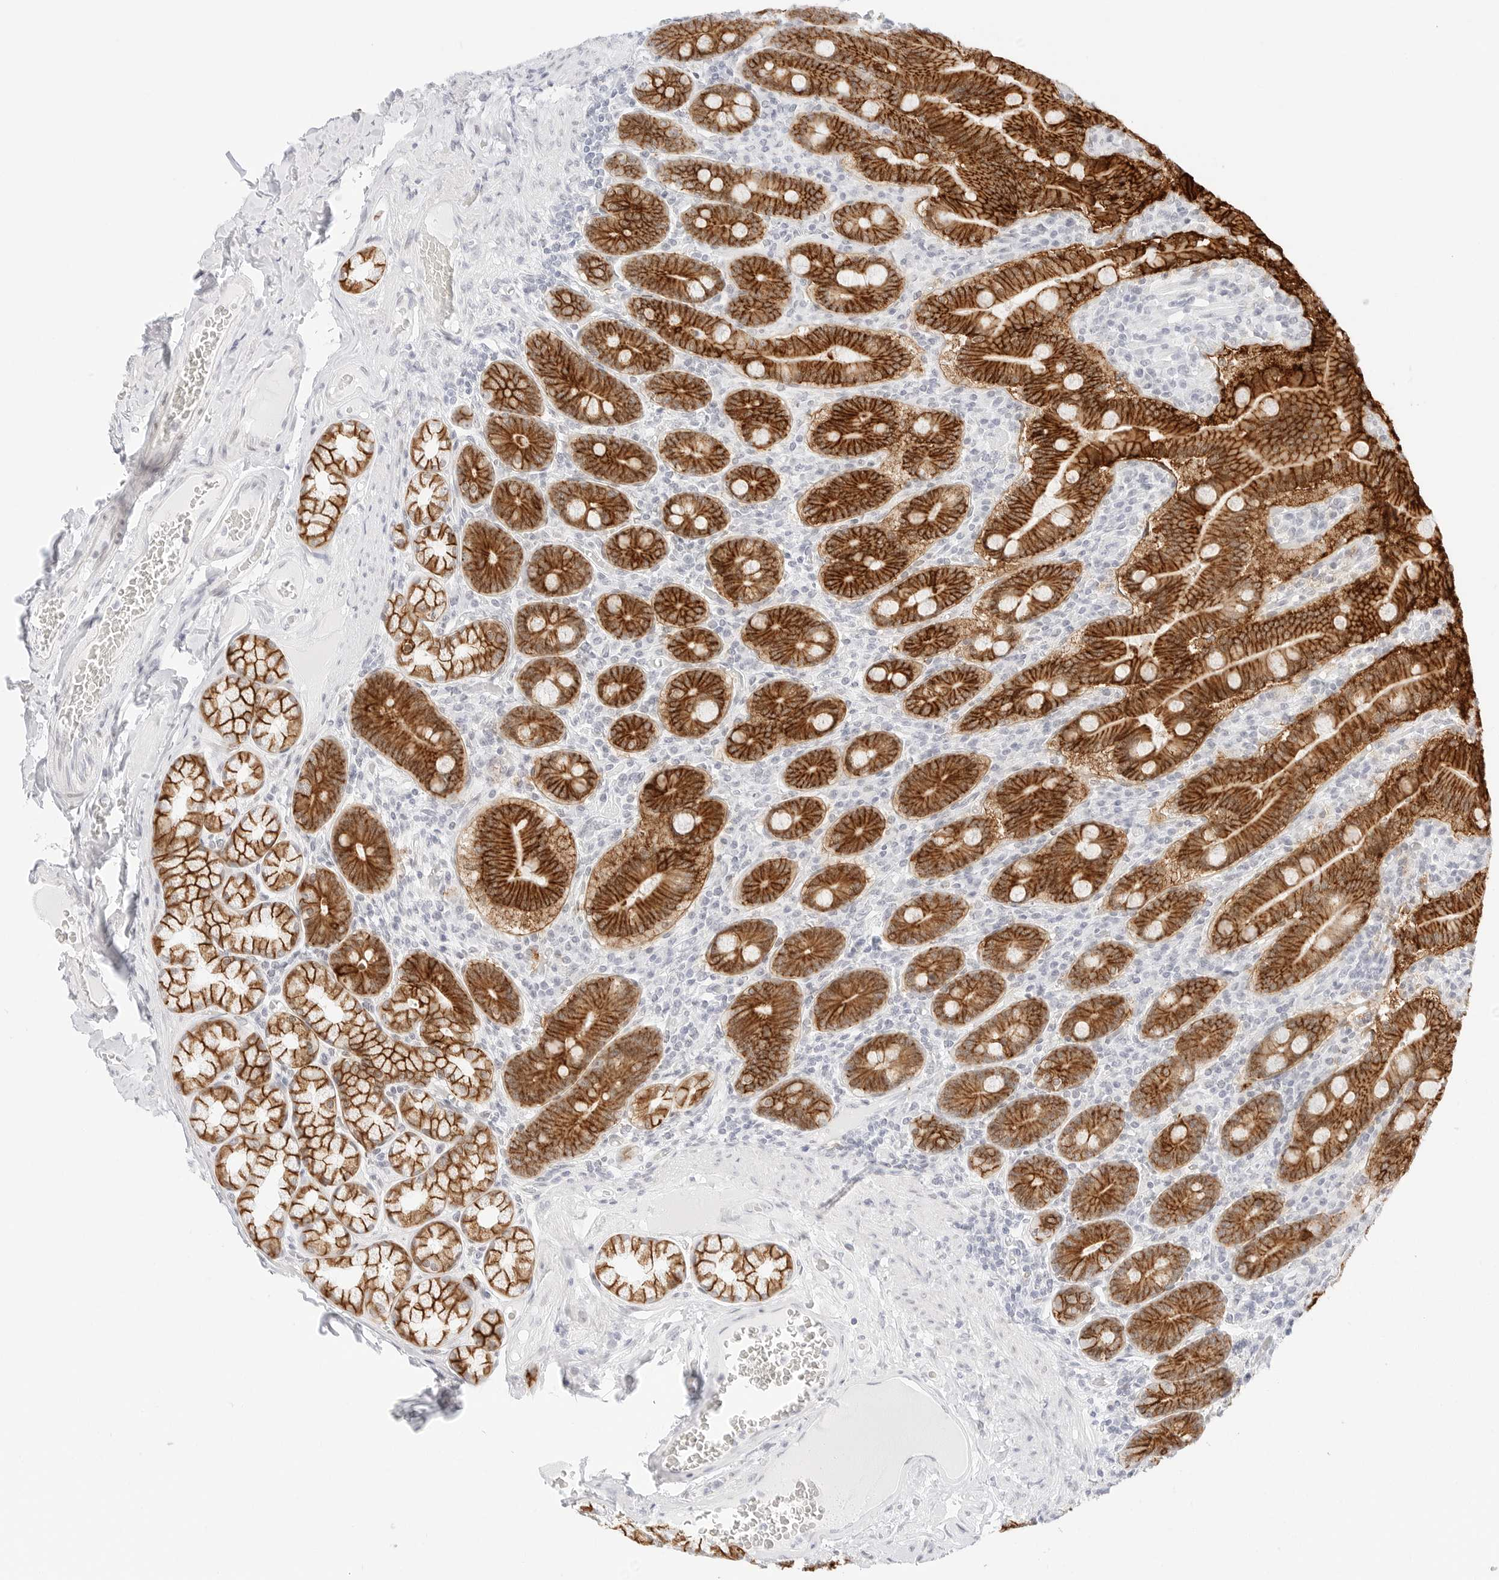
{"staining": {"intensity": "strong", "quantity": ">75%", "location": "cytoplasmic/membranous"}, "tissue": "duodenum", "cell_type": "Glandular cells", "image_type": "normal", "snomed": [{"axis": "morphology", "description": "Normal tissue, NOS"}, {"axis": "topography", "description": "Duodenum"}], "caption": "Protein staining displays strong cytoplasmic/membranous expression in about >75% of glandular cells in benign duodenum. The protein is shown in brown color, while the nuclei are stained blue.", "gene": "CDH1", "patient": {"sex": "female", "age": 62}}